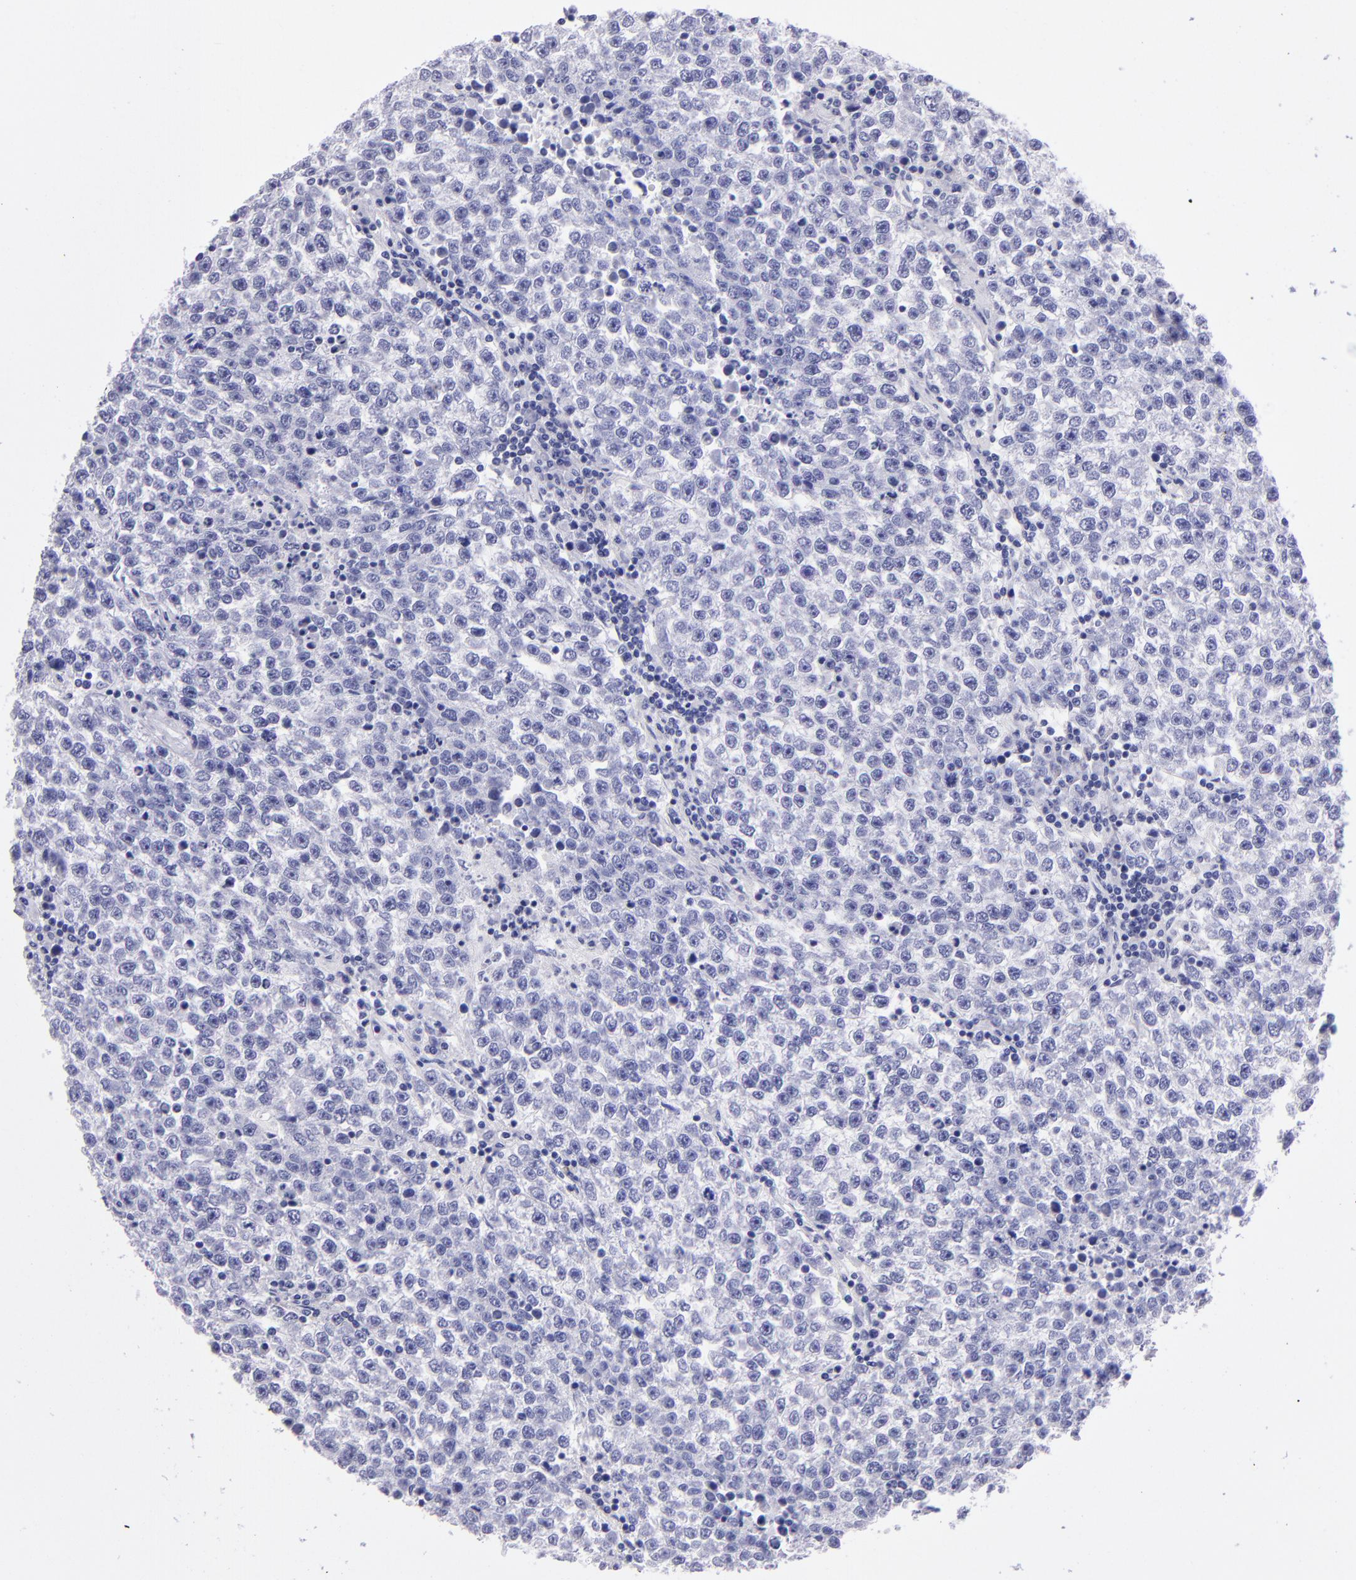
{"staining": {"intensity": "negative", "quantity": "none", "location": "none"}, "tissue": "testis cancer", "cell_type": "Tumor cells", "image_type": "cancer", "snomed": [{"axis": "morphology", "description": "Seminoma, NOS"}, {"axis": "topography", "description": "Testis"}], "caption": "Immunohistochemistry (IHC) photomicrograph of neoplastic tissue: seminoma (testis) stained with DAB (3,3'-diaminobenzidine) reveals no significant protein positivity in tumor cells.", "gene": "TYRP1", "patient": {"sex": "male", "age": 36}}